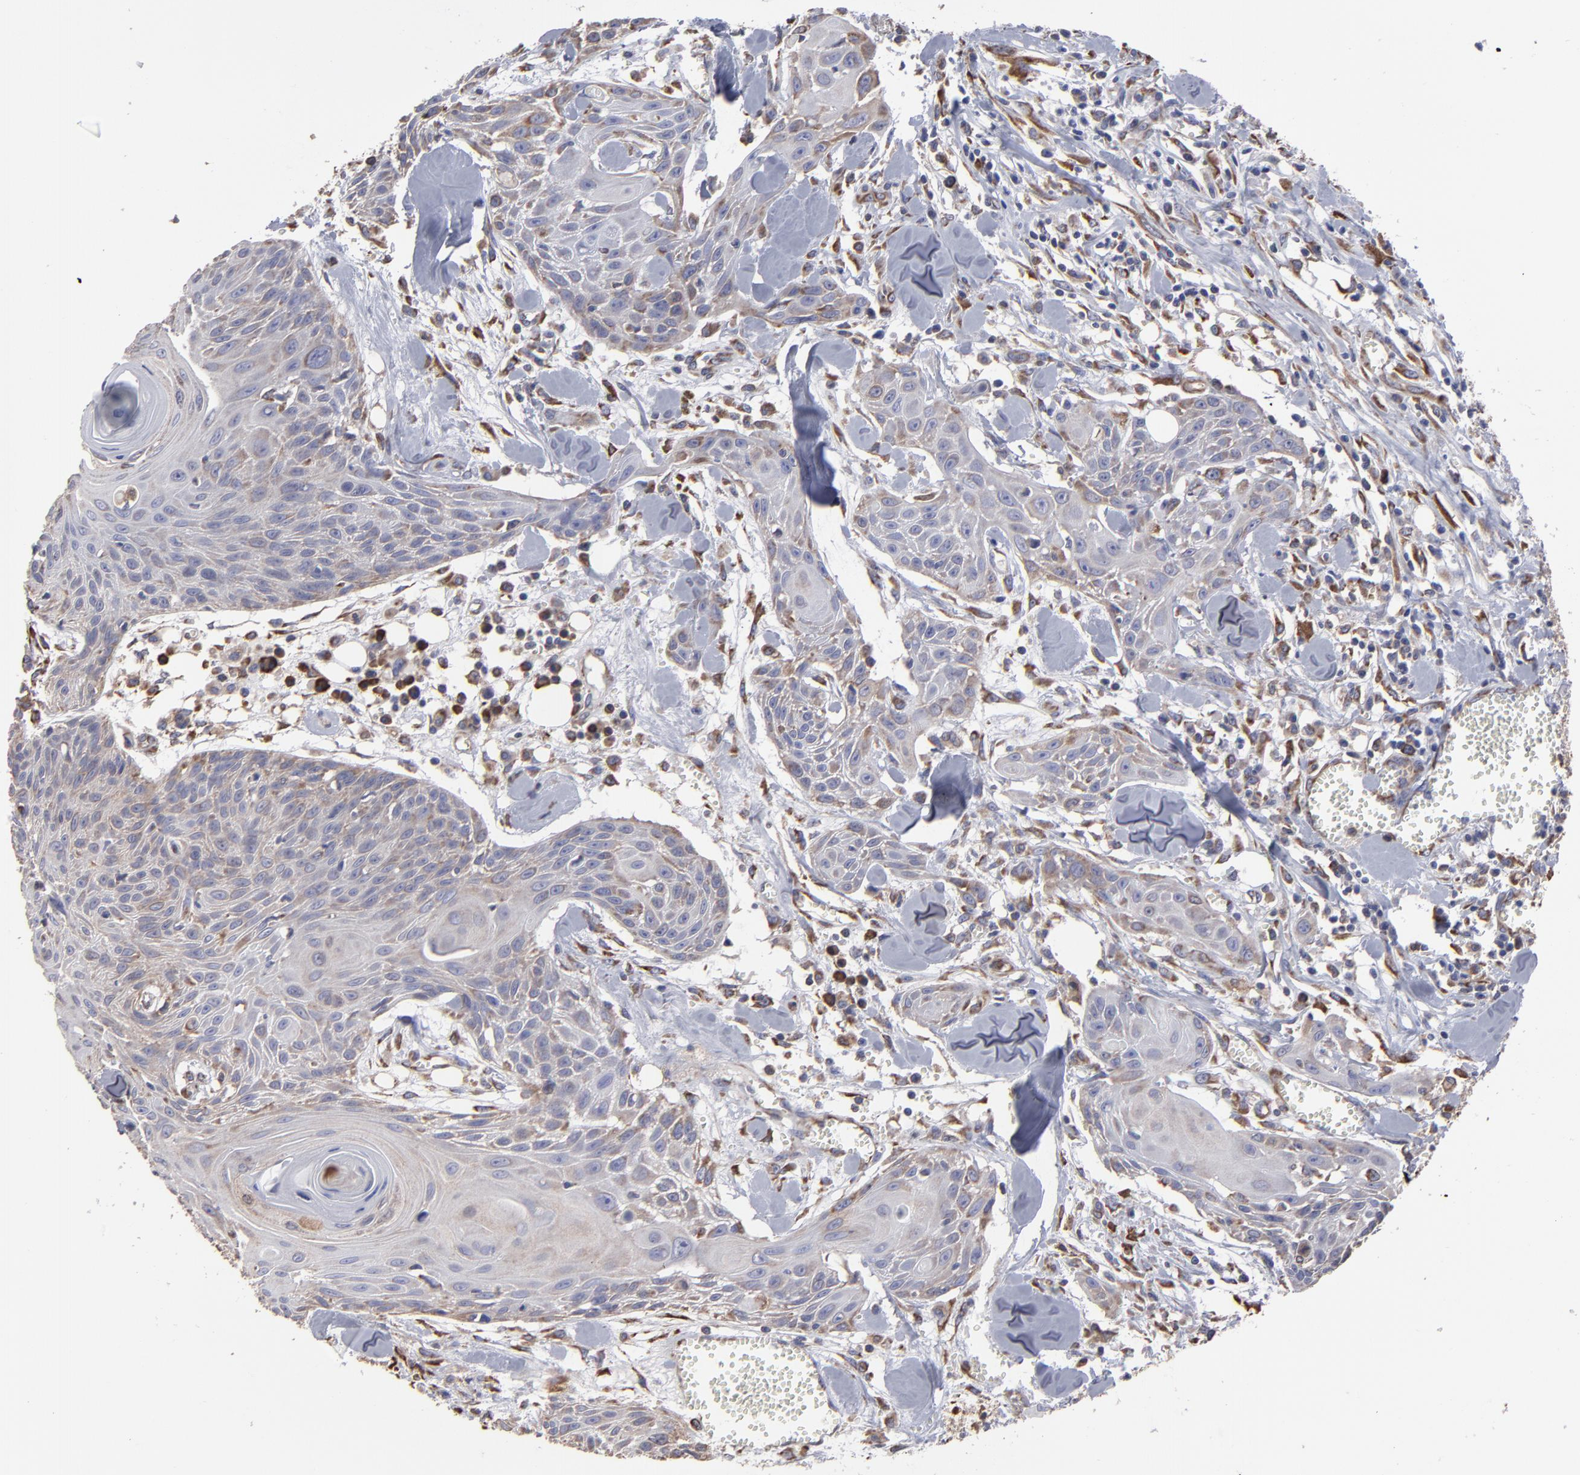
{"staining": {"intensity": "weak", "quantity": "25%-75%", "location": "cytoplasmic/membranous"}, "tissue": "head and neck cancer", "cell_type": "Tumor cells", "image_type": "cancer", "snomed": [{"axis": "morphology", "description": "Squamous cell carcinoma, NOS"}, {"axis": "morphology", "description": "Squamous cell carcinoma, metastatic, NOS"}, {"axis": "topography", "description": "Lymph node"}, {"axis": "topography", "description": "Salivary gland"}, {"axis": "topography", "description": "Head-Neck"}], "caption": "Immunohistochemical staining of human head and neck squamous cell carcinoma shows low levels of weak cytoplasmic/membranous expression in approximately 25%-75% of tumor cells.", "gene": "SND1", "patient": {"sex": "female", "age": 74}}